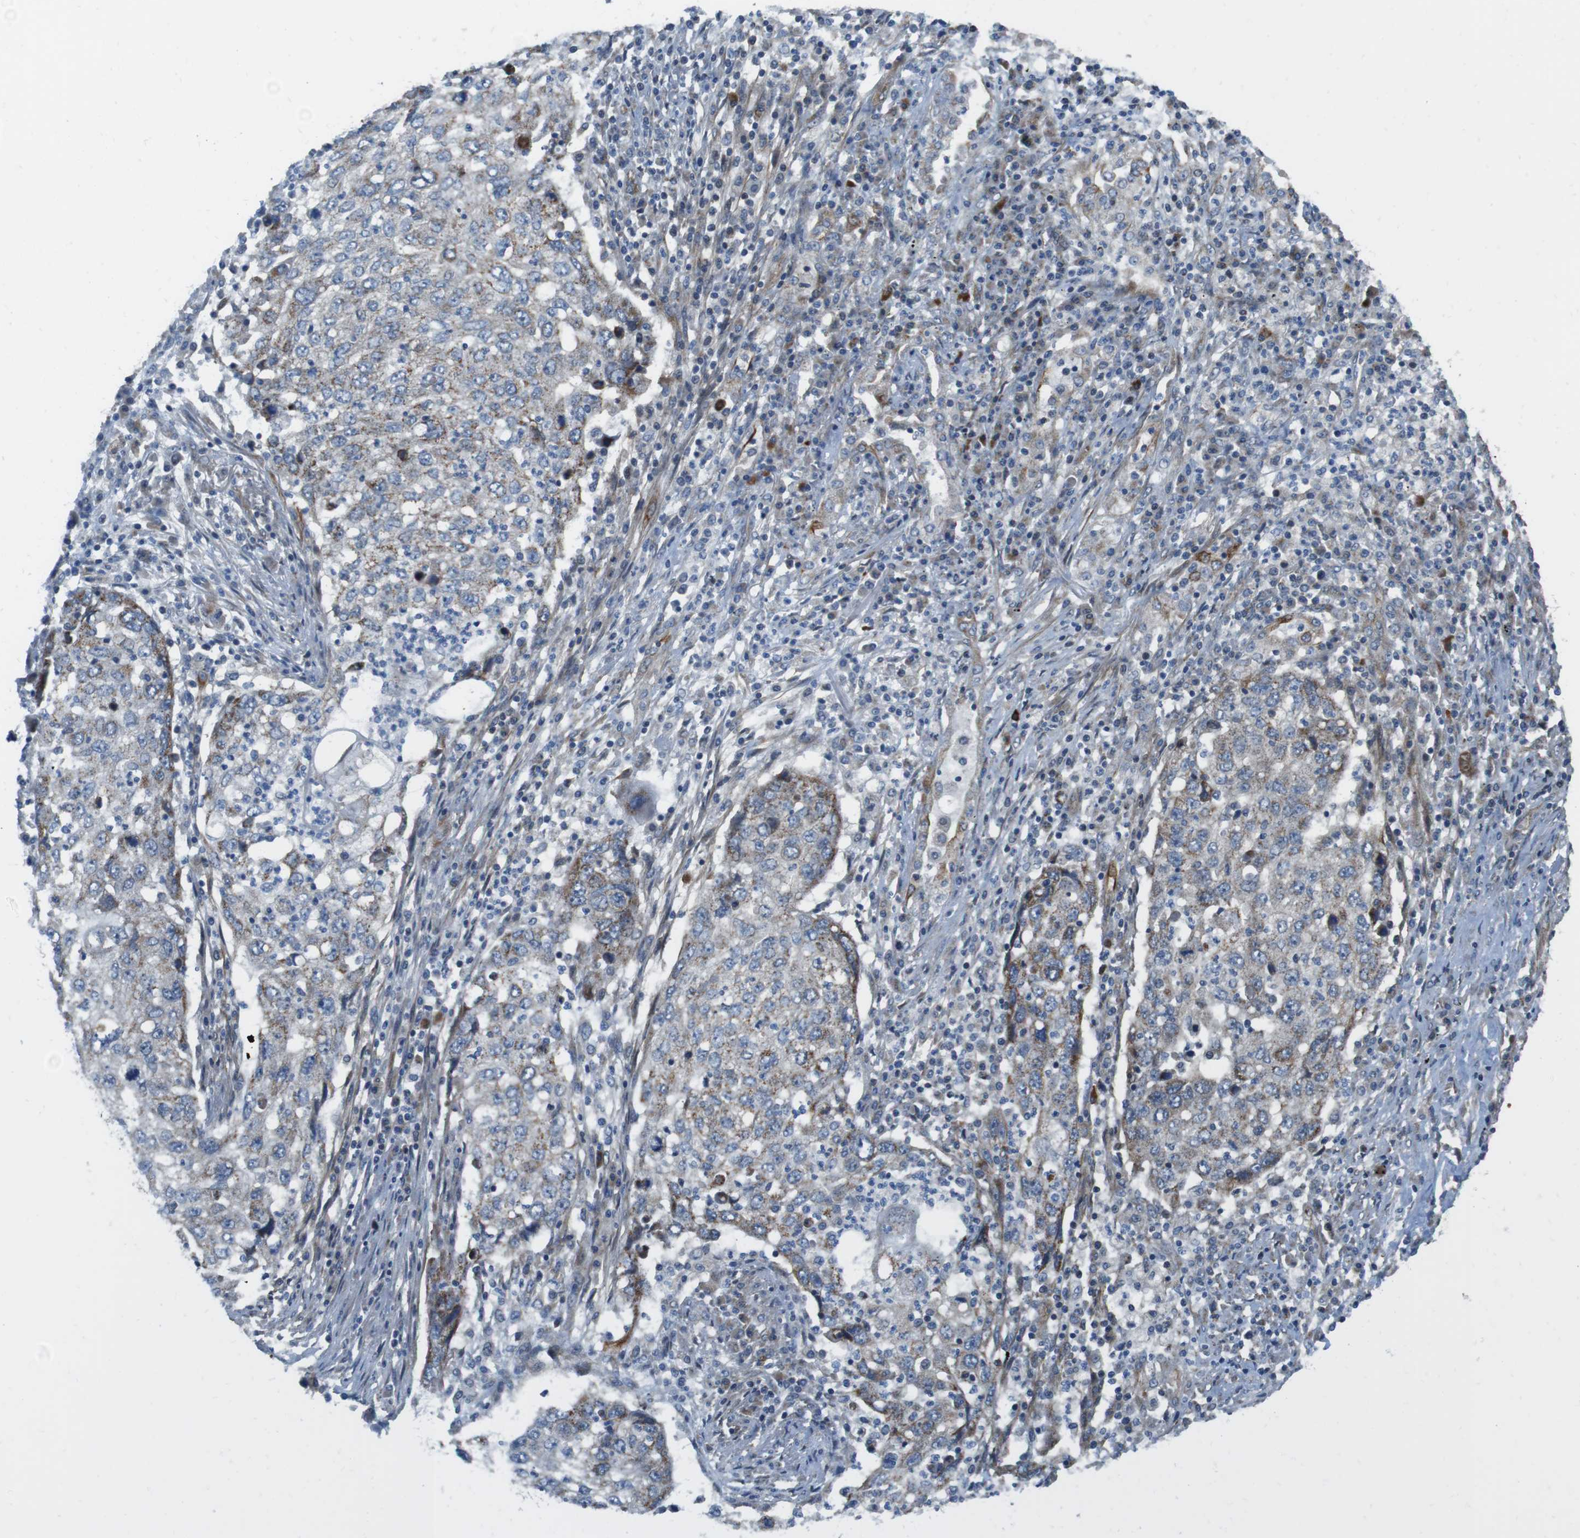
{"staining": {"intensity": "weak", "quantity": "25%-75%", "location": "cytoplasmic/membranous"}, "tissue": "lung cancer", "cell_type": "Tumor cells", "image_type": "cancer", "snomed": [{"axis": "morphology", "description": "Squamous cell carcinoma, NOS"}, {"axis": "topography", "description": "Lung"}], "caption": "Approximately 25%-75% of tumor cells in human lung squamous cell carcinoma reveal weak cytoplasmic/membranous protein expression as visualized by brown immunohistochemical staining.", "gene": "FAM174B", "patient": {"sex": "female", "age": 63}}